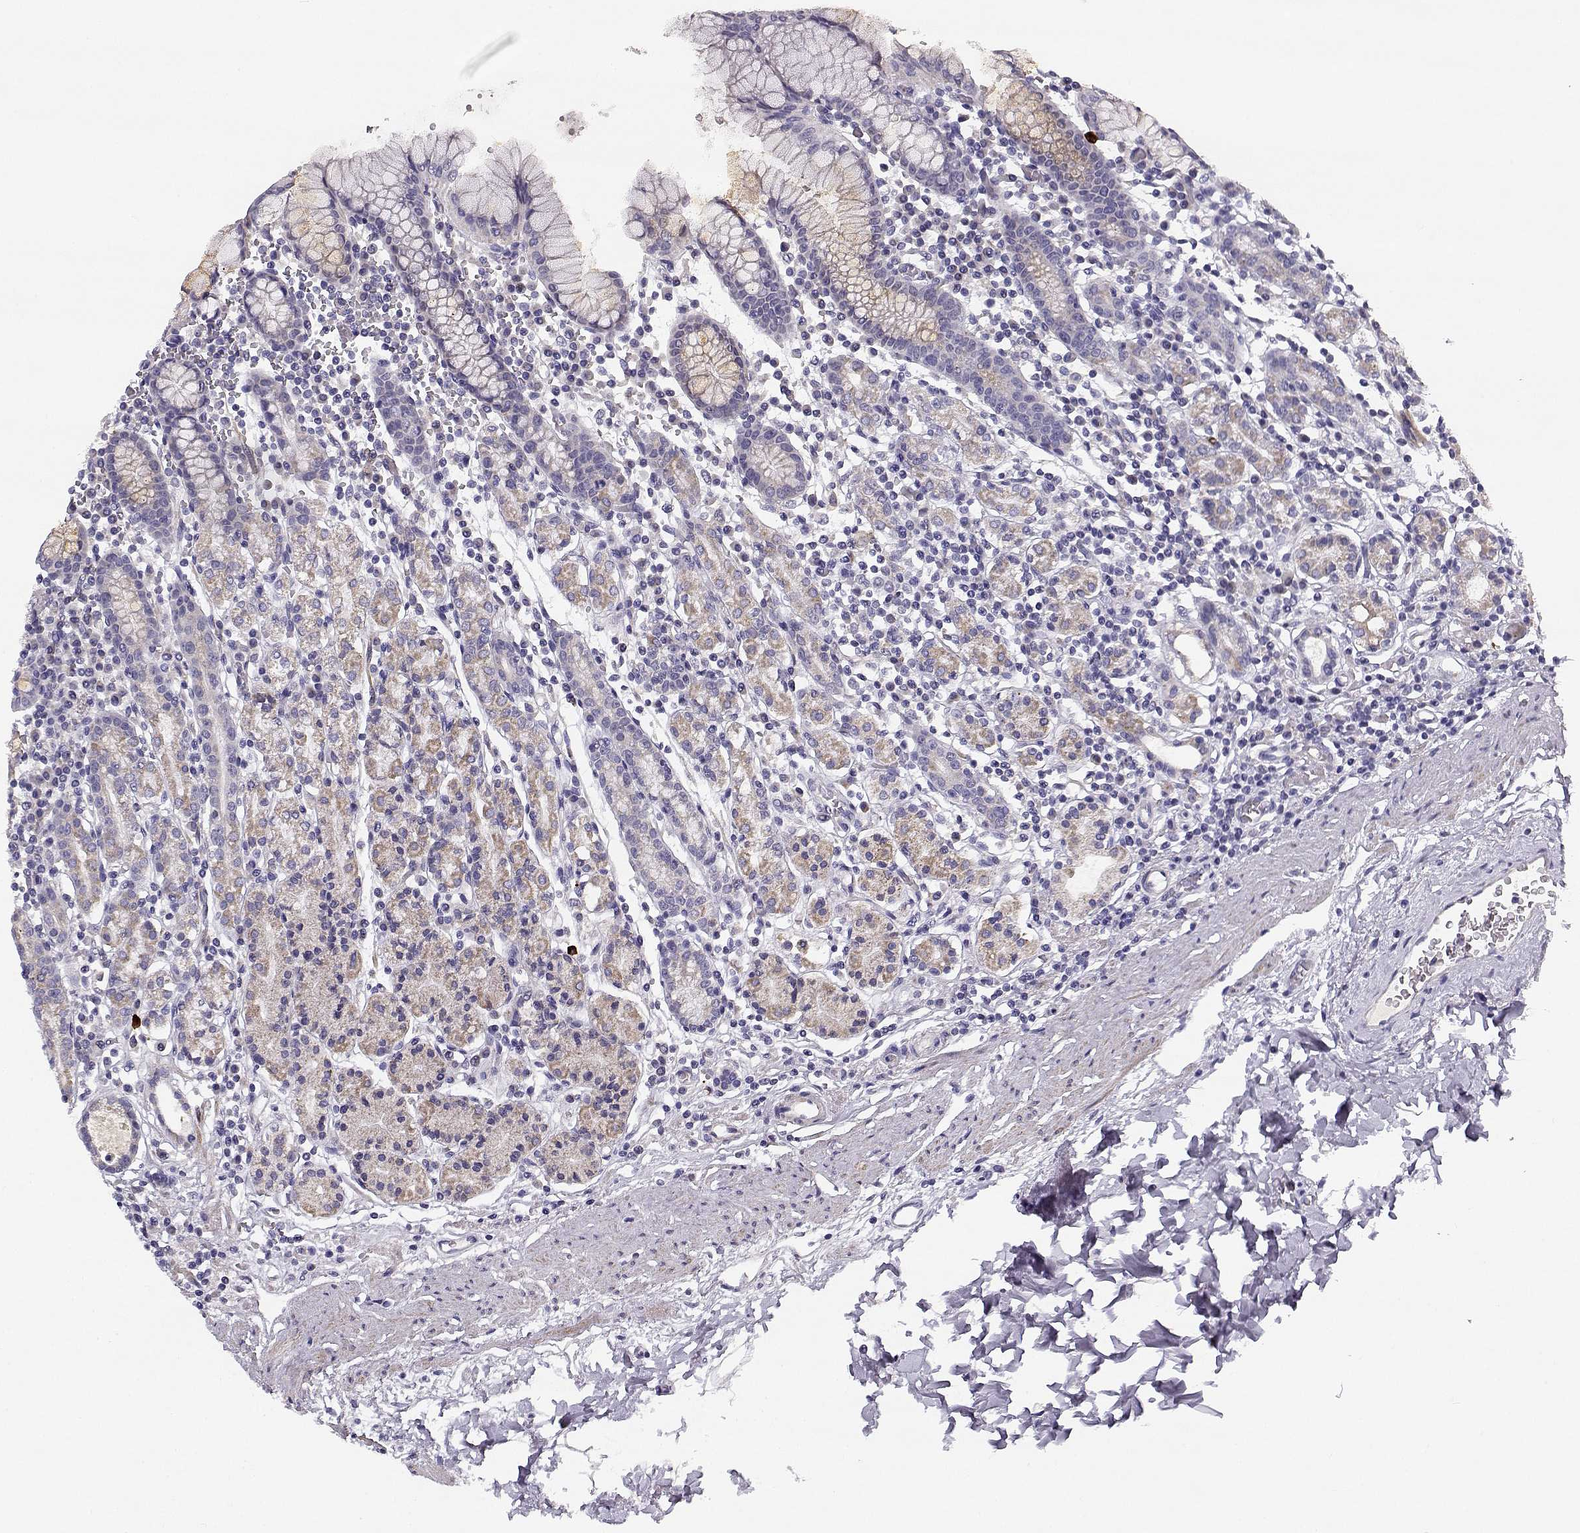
{"staining": {"intensity": "weak", "quantity": "25%-75%", "location": "cytoplasmic/membranous"}, "tissue": "stomach", "cell_type": "Glandular cells", "image_type": "normal", "snomed": [{"axis": "morphology", "description": "Normal tissue, NOS"}, {"axis": "topography", "description": "Stomach, upper"}, {"axis": "topography", "description": "Stomach"}], "caption": "A low amount of weak cytoplasmic/membranous staining is seen in approximately 25%-75% of glandular cells in normal stomach. Using DAB (3,3'-diaminobenzidine) (brown) and hematoxylin (blue) stains, captured at high magnification using brightfield microscopy.", "gene": "CREB3L3", "patient": {"sex": "male", "age": 62}}